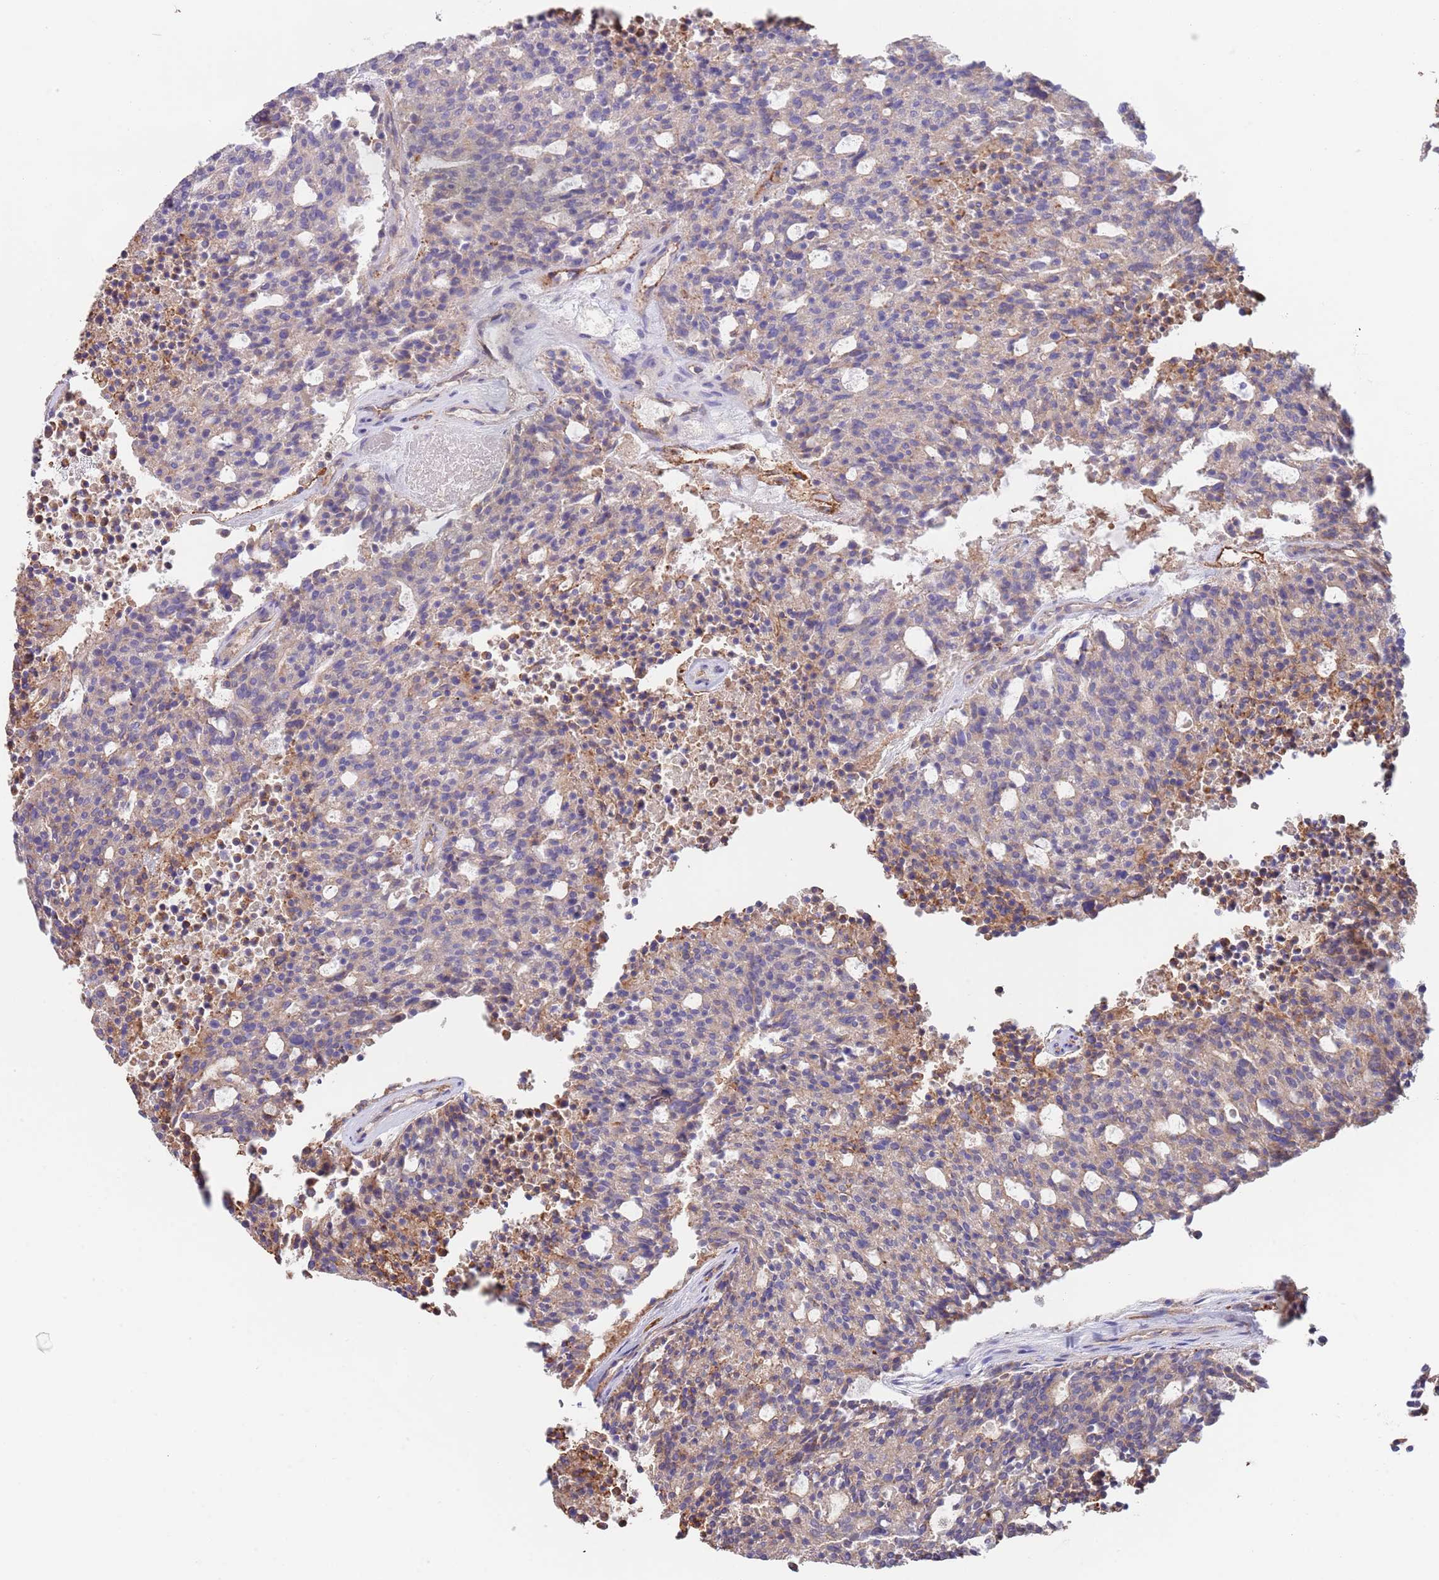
{"staining": {"intensity": "negative", "quantity": "none", "location": "none"}, "tissue": "carcinoid", "cell_type": "Tumor cells", "image_type": "cancer", "snomed": [{"axis": "morphology", "description": "Carcinoid, malignant, NOS"}, {"axis": "topography", "description": "Pancreas"}], "caption": "Immunohistochemistry image of neoplastic tissue: human carcinoid stained with DAB reveals no significant protein positivity in tumor cells.", "gene": "BPNT1", "patient": {"sex": "female", "age": 54}}